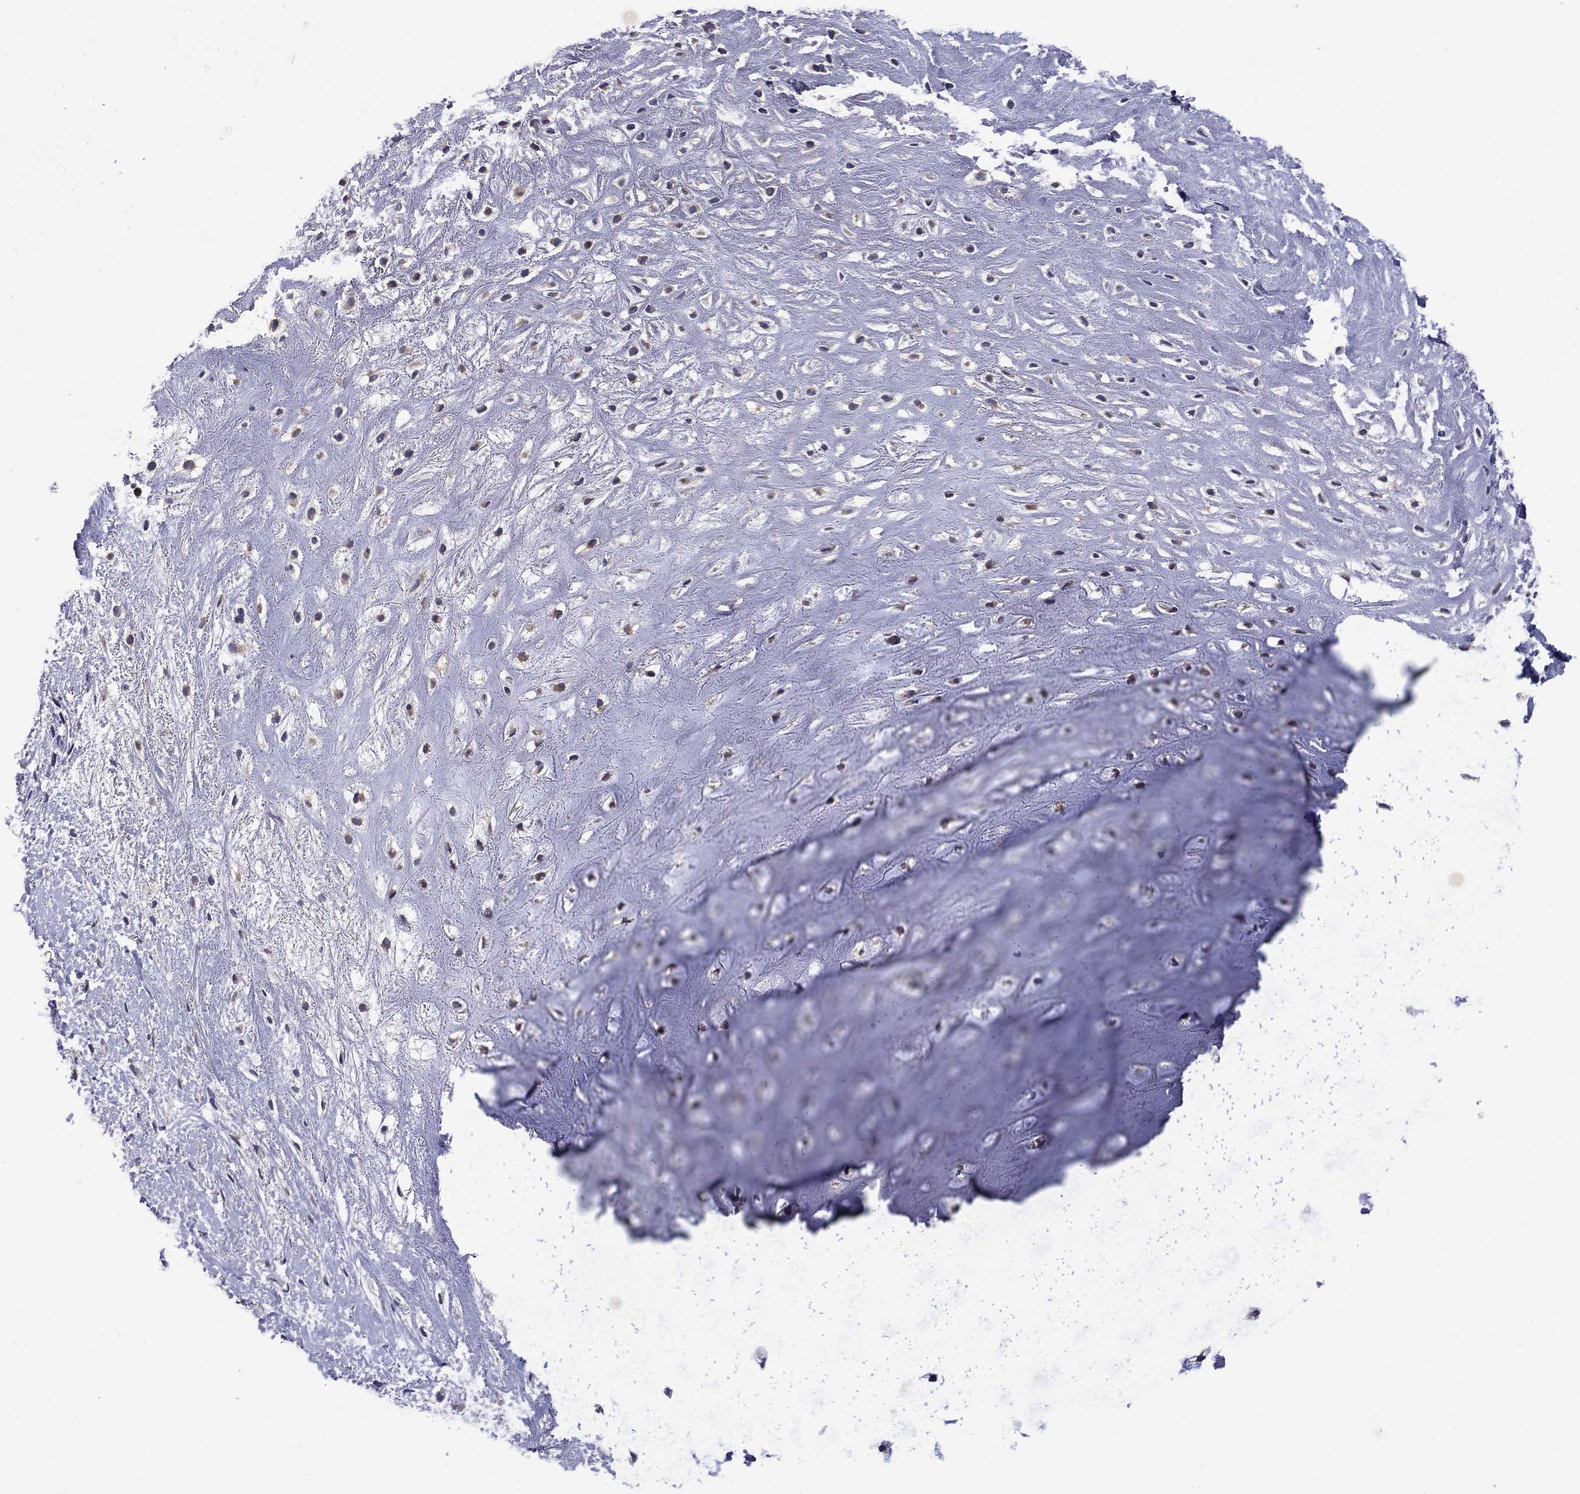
{"staining": {"intensity": "negative", "quantity": "none", "location": "none"}, "tissue": "adipose tissue", "cell_type": "Adipocytes", "image_type": "normal", "snomed": [{"axis": "morphology", "description": "Normal tissue, NOS"}, {"axis": "morphology", "description": "Squamous cell carcinoma, NOS"}, {"axis": "topography", "description": "Cartilage tissue"}, {"axis": "topography", "description": "Head-Neck"}], "caption": "A high-resolution image shows immunohistochemistry staining of unremarkable adipose tissue, which displays no significant positivity in adipocytes.", "gene": "KIF22", "patient": {"sex": "male", "age": 62}}